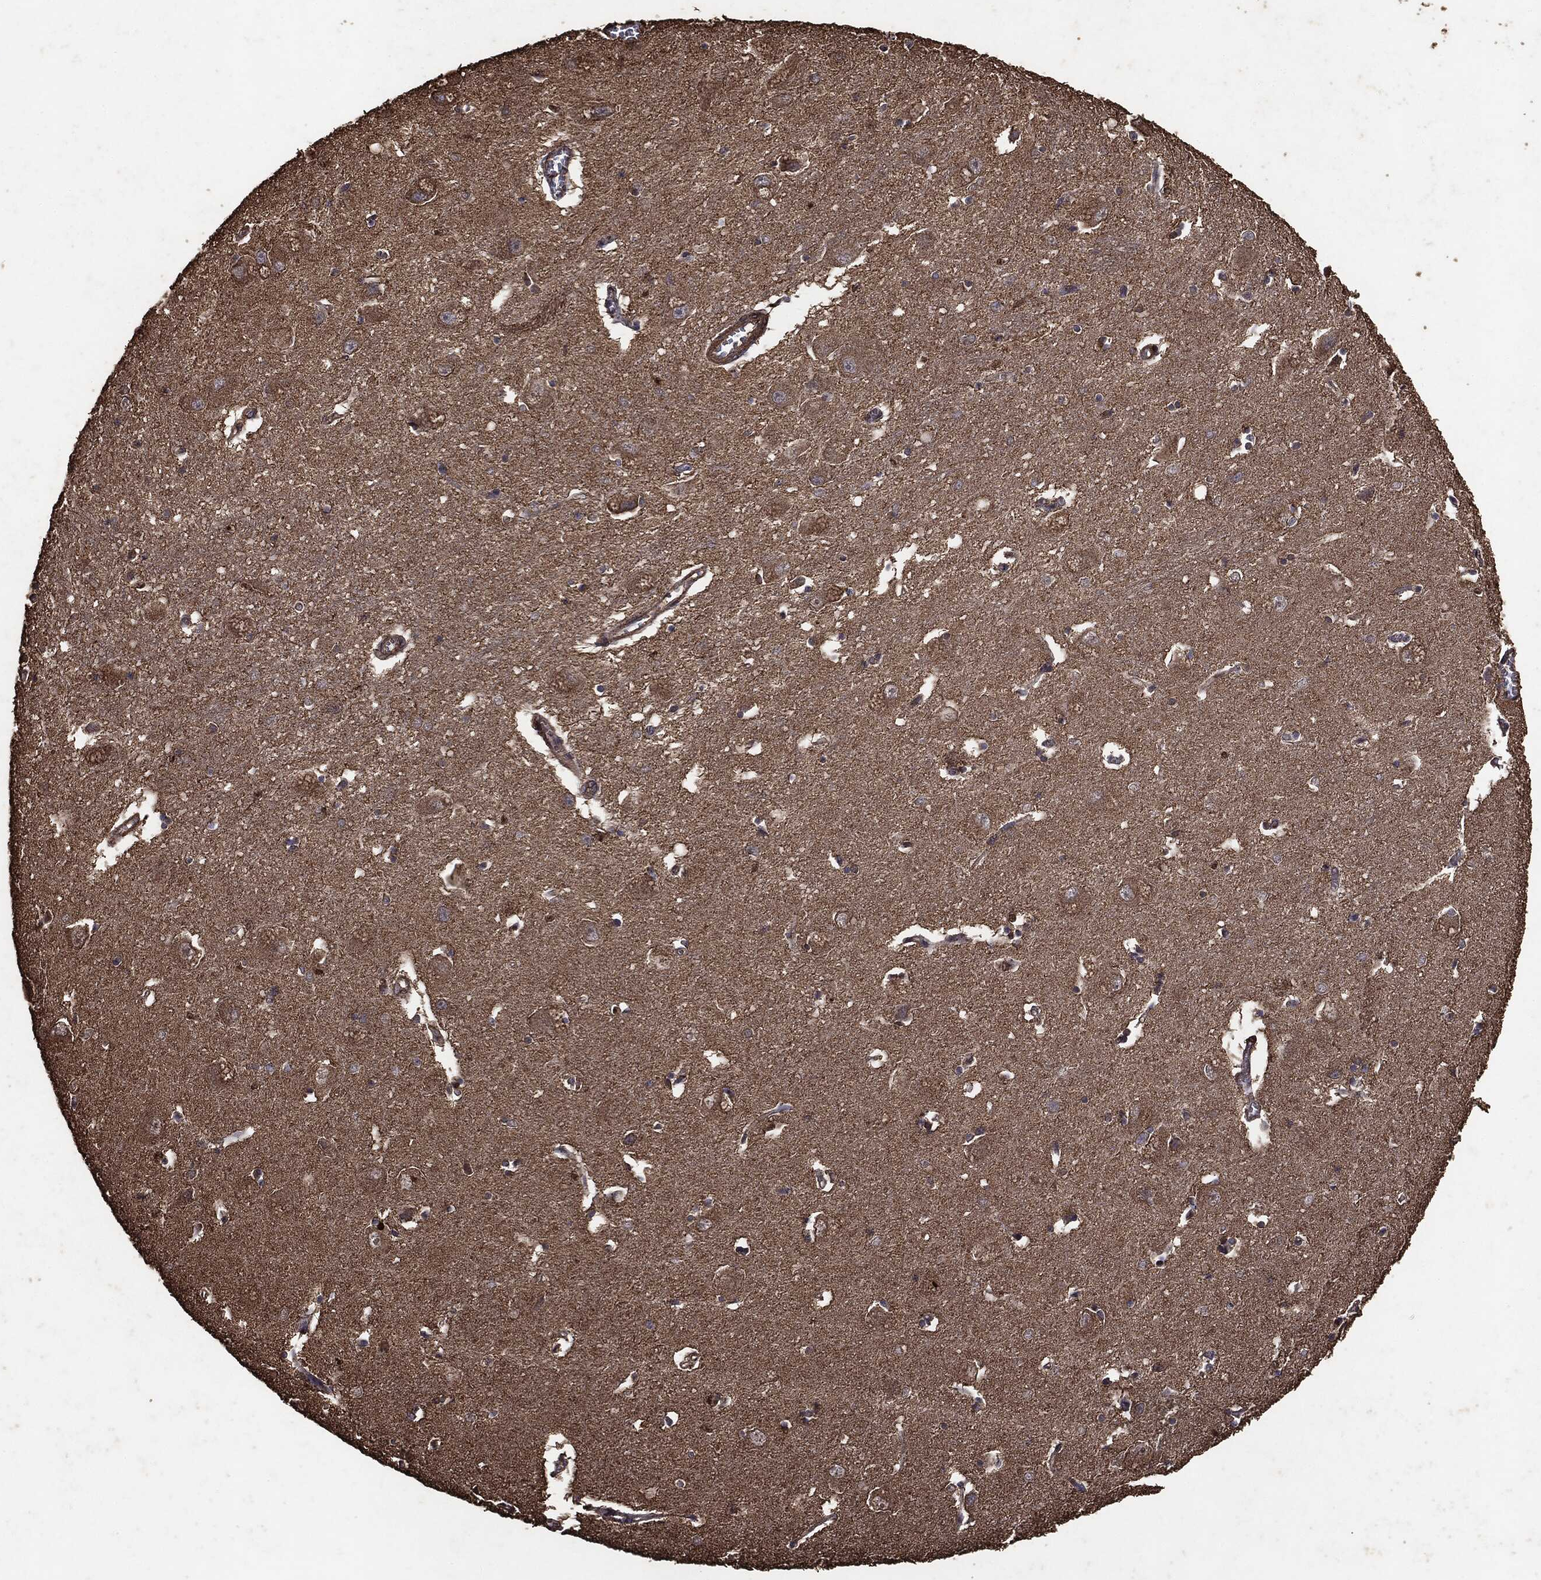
{"staining": {"intensity": "negative", "quantity": "none", "location": "none"}, "tissue": "caudate", "cell_type": "Glial cells", "image_type": "normal", "snomed": [{"axis": "morphology", "description": "Normal tissue, NOS"}, {"axis": "topography", "description": "Lateral ventricle wall"}], "caption": "Glial cells are negative for brown protein staining in normal caudate. (DAB (3,3'-diaminobenzidine) immunohistochemistry (IHC) with hematoxylin counter stain).", "gene": "MTOR", "patient": {"sex": "male", "age": 54}}